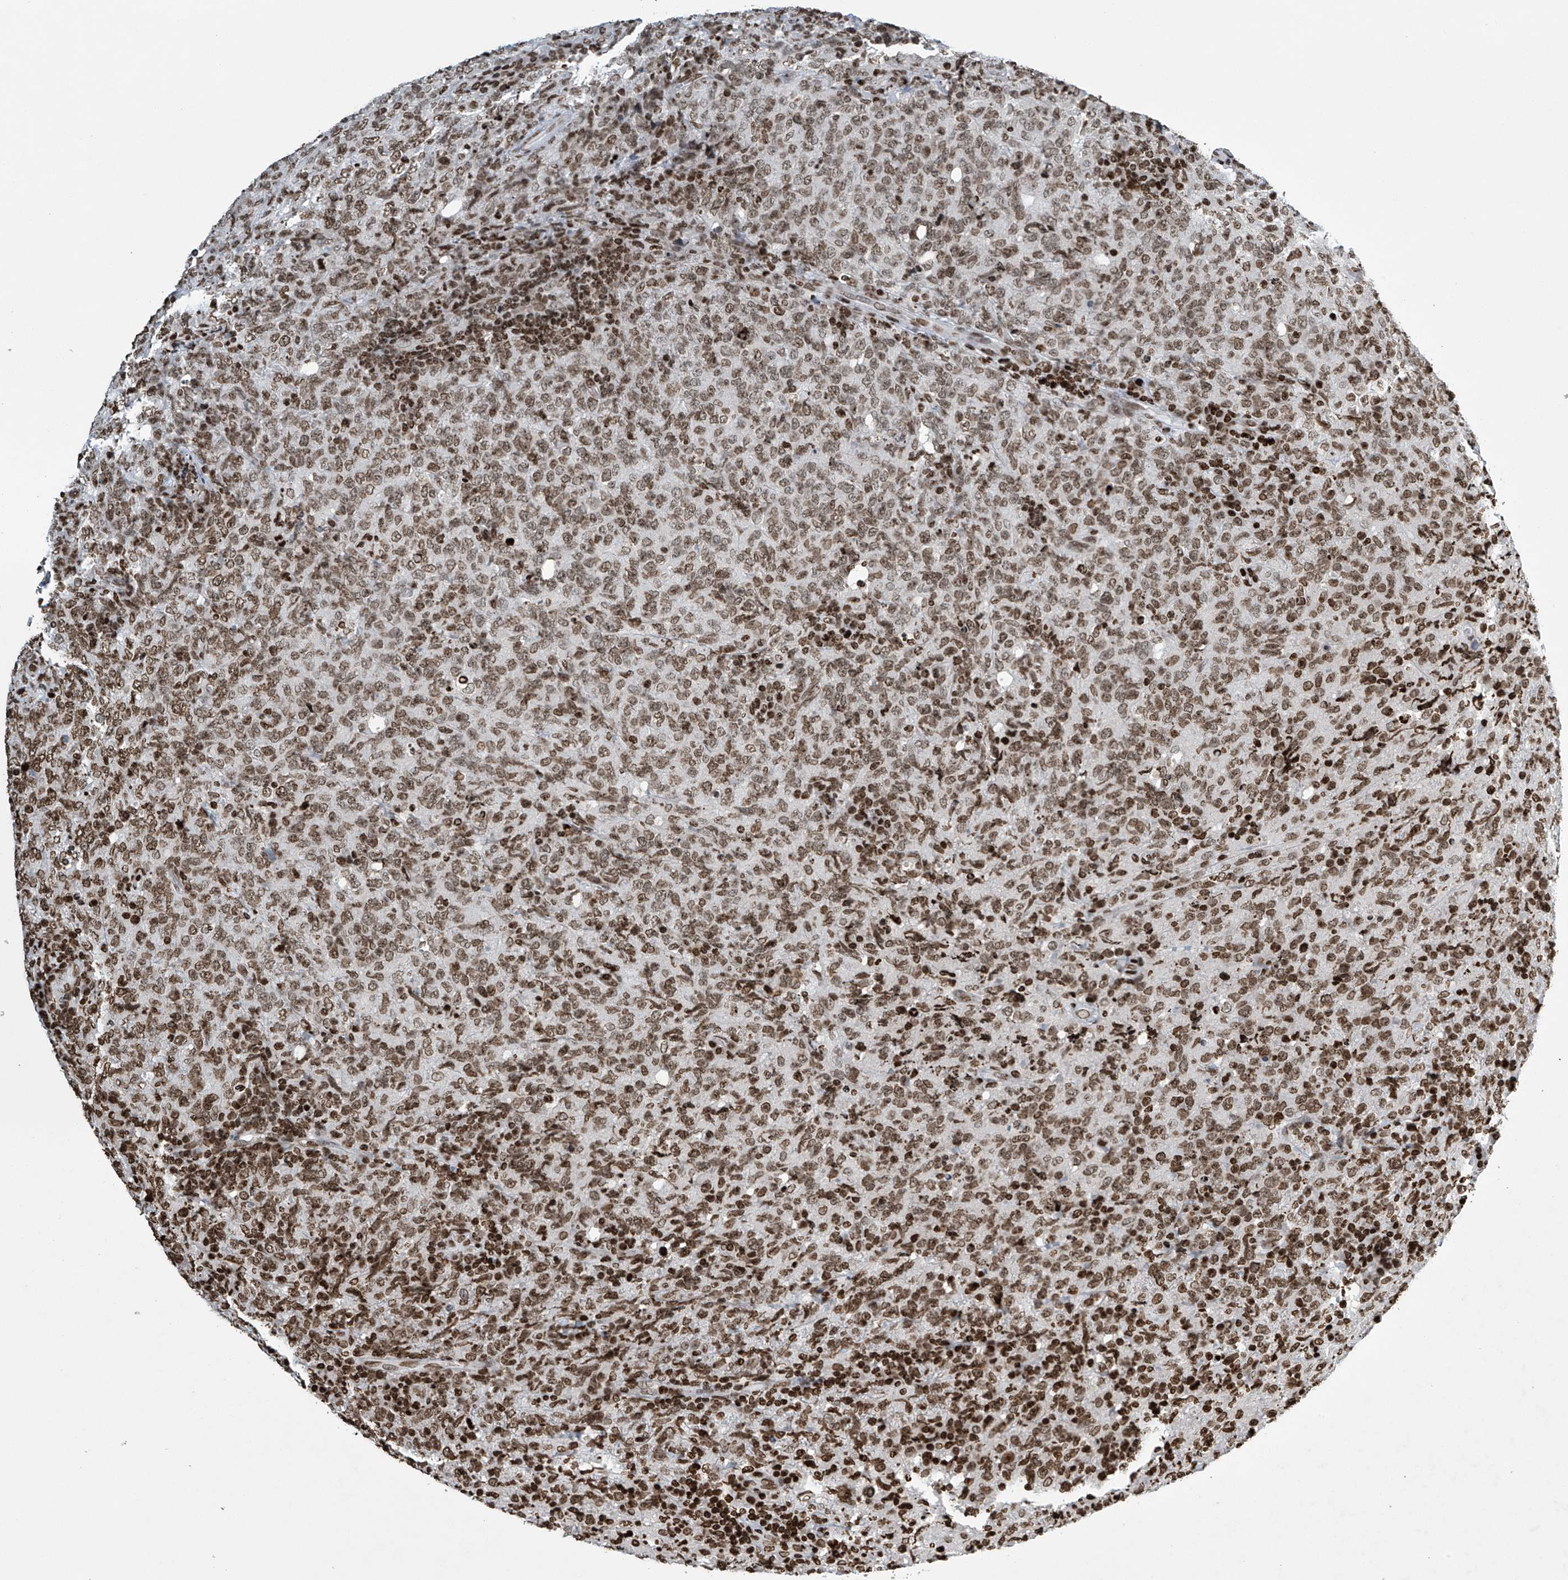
{"staining": {"intensity": "moderate", "quantity": ">75%", "location": "nuclear"}, "tissue": "lymphoma", "cell_type": "Tumor cells", "image_type": "cancer", "snomed": [{"axis": "morphology", "description": "Malignant lymphoma, non-Hodgkin's type, High grade"}, {"axis": "topography", "description": "Tonsil"}], "caption": "This micrograph reveals immunohistochemistry (IHC) staining of high-grade malignant lymphoma, non-Hodgkin's type, with medium moderate nuclear expression in approximately >75% of tumor cells.", "gene": "H4C16", "patient": {"sex": "female", "age": 36}}